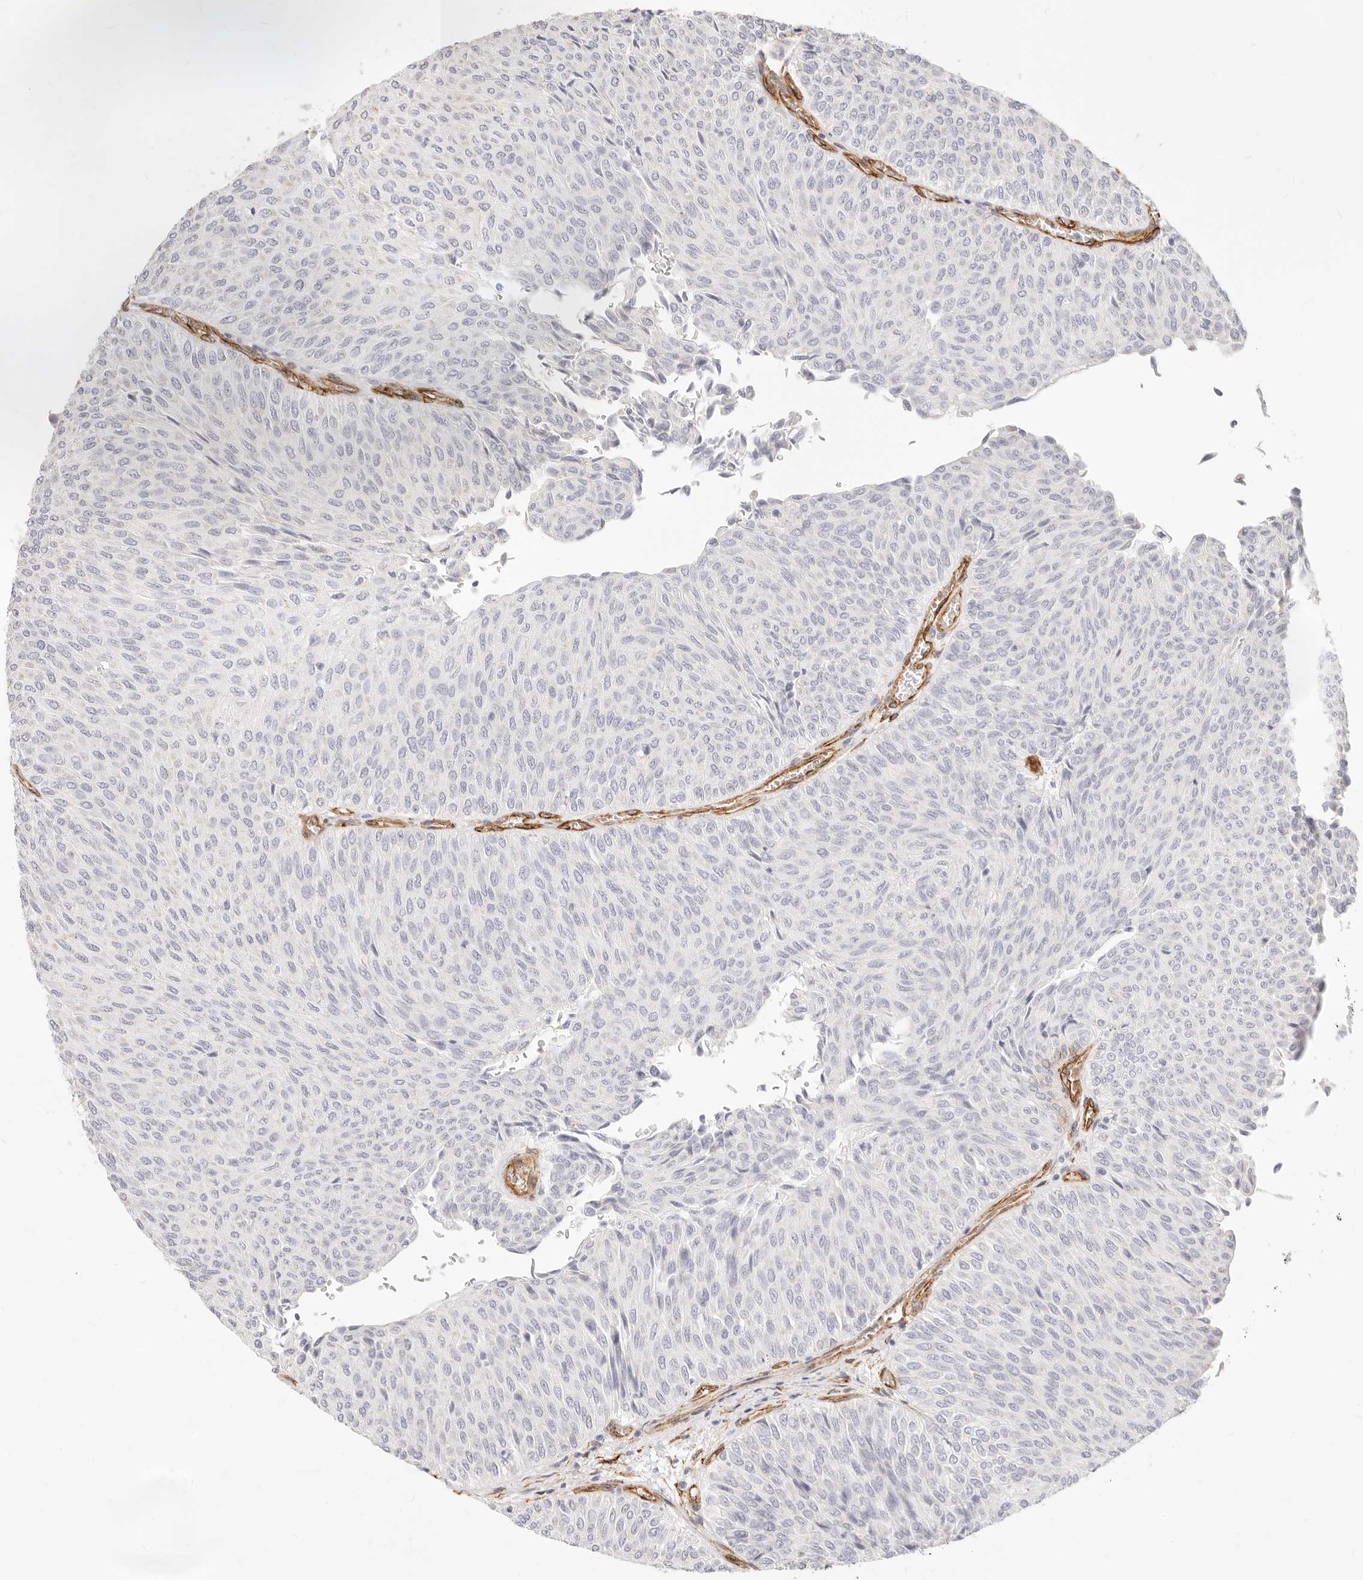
{"staining": {"intensity": "negative", "quantity": "none", "location": "none"}, "tissue": "urothelial cancer", "cell_type": "Tumor cells", "image_type": "cancer", "snomed": [{"axis": "morphology", "description": "Urothelial carcinoma, Low grade"}, {"axis": "topography", "description": "Urinary bladder"}], "caption": "A micrograph of low-grade urothelial carcinoma stained for a protein exhibits no brown staining in tumor cells. (DAB IHC, high magnification).", "gene": "NUS1", "patient": {"sex": "male", "age": 78}}